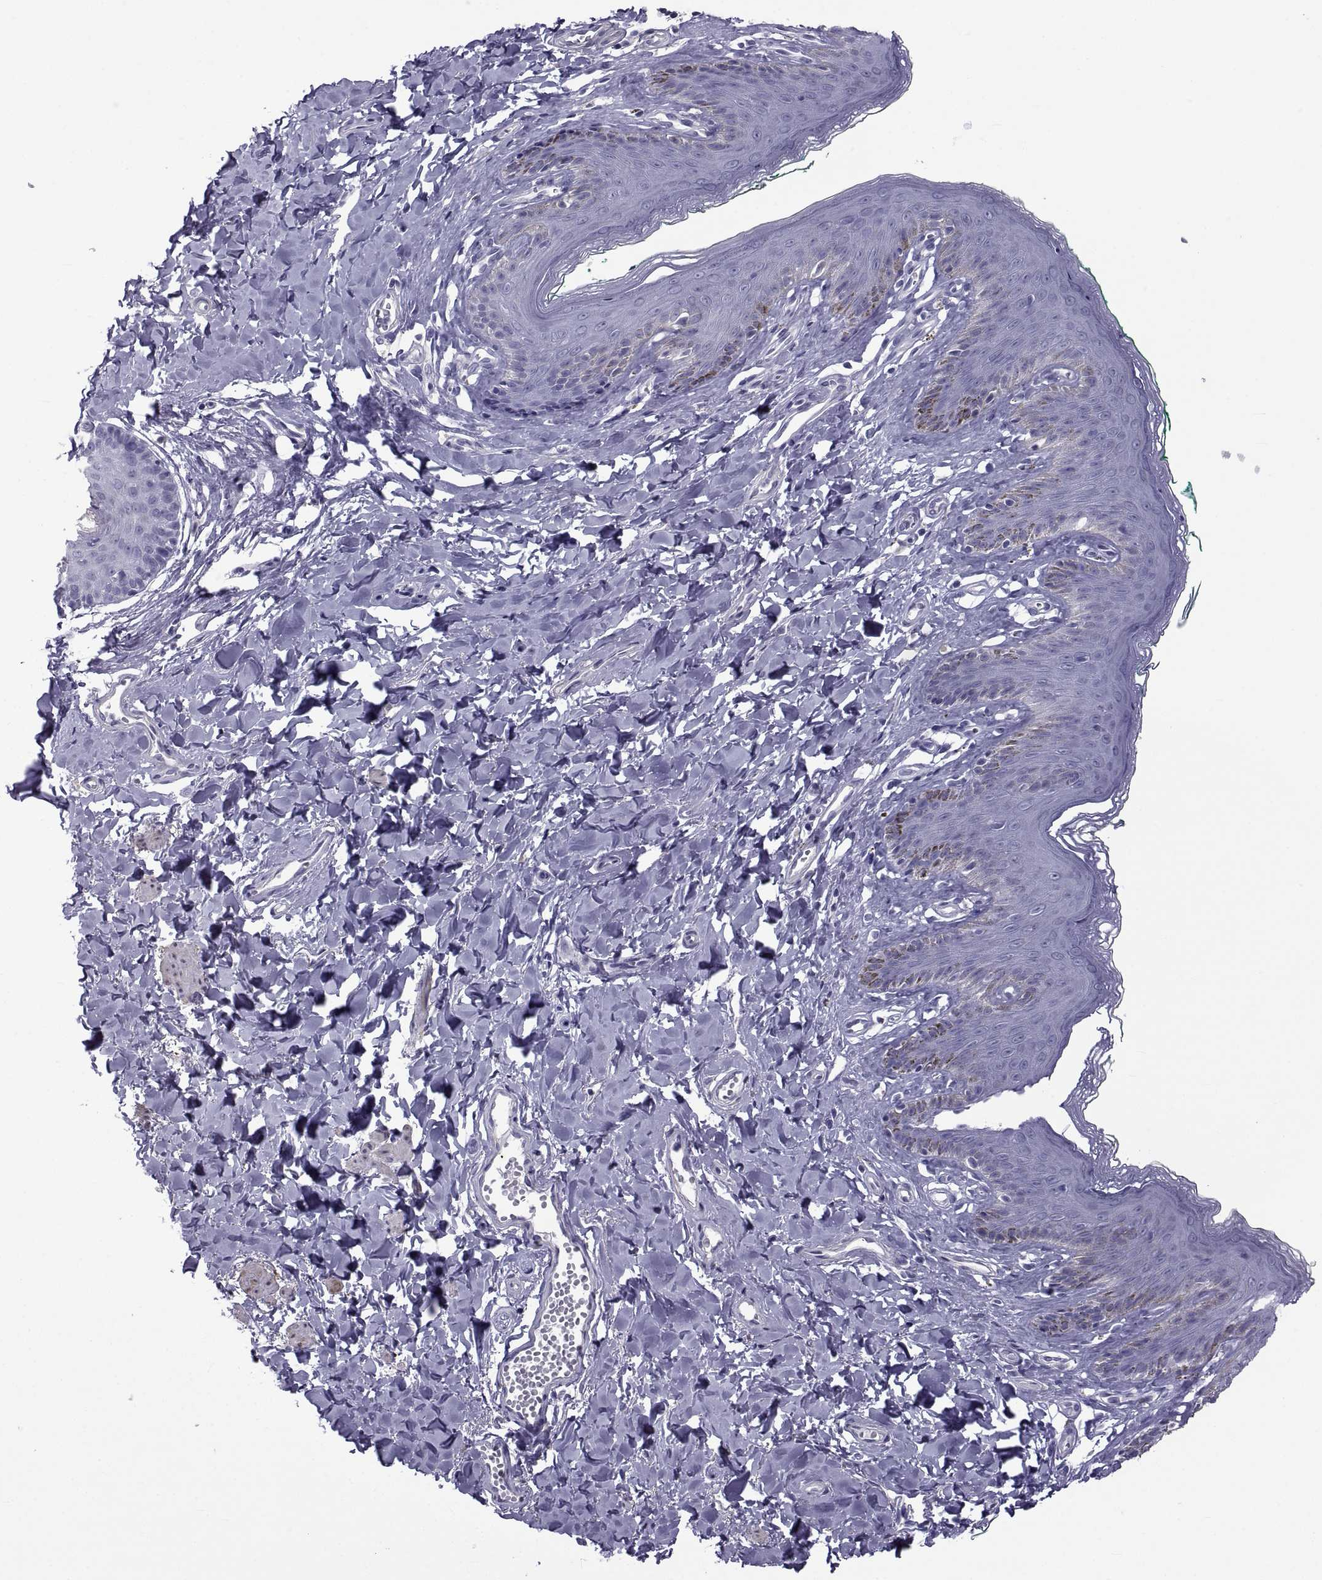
{"staining": {"intensity": "negative", "quantity": "none", "location": "none"}, "tissue": "skin", "cell_type": "Epidermal cells", "image_type": "normal", "snomed": [{"axis": "morphology", "description": "Normal tissue, NOS"}, {"axis": "topography", "description": "Vulva"}], "caption": "IHC micrograph of normal skin: human skin stained with DAB reveals no significant protein staining in epidermal cells. (DAB IHC visualized using brightfield microscopy, high magnification).", "gene": "MAGEB1", "patient": {"sex": "female", "age": 66}}